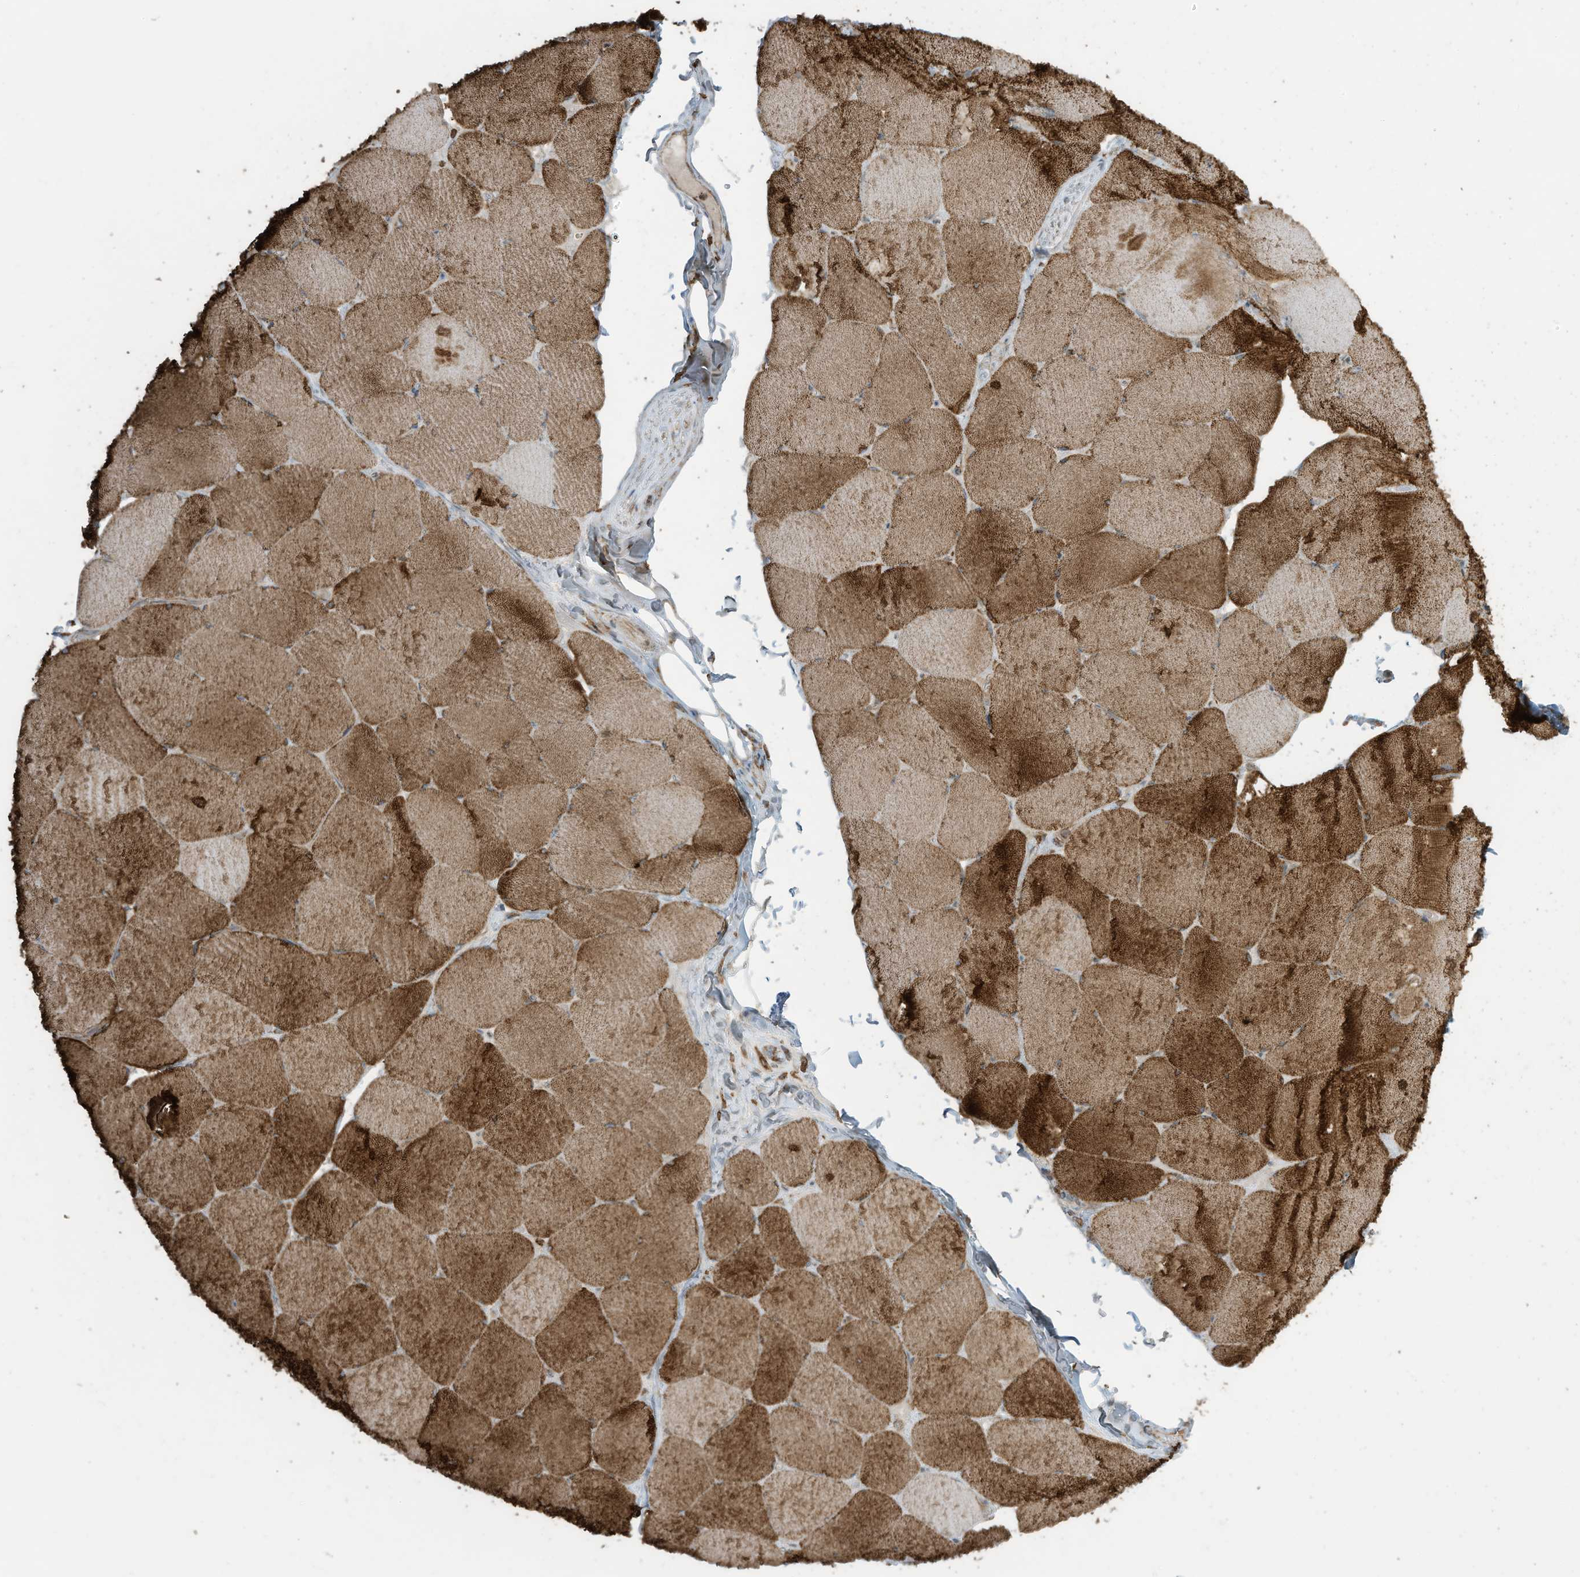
{"staining": {"intensity": "strong", "quantity": ">75%", "location": "cytoplasmic/membranous"}, "tissue": "skeletal muscle", "cell_type": "Myocytes", "image_type": "normal", "snomed": [{"axis": "morphology", "description": "Normal tissue, NOS"}, {"axis": "topography", "description": "Skeletal muscle"}, {"axis": "topography", "description": "Head-Neck"}], "caption": "This micrograph demonstrates IHC staining of unremarkable human skeletal muscle, with high strong cytoplasmic/membranous staining in about >75% of myocytes.", "gene": "CGAS", "patient": {"sex": "male", "age": 66}}